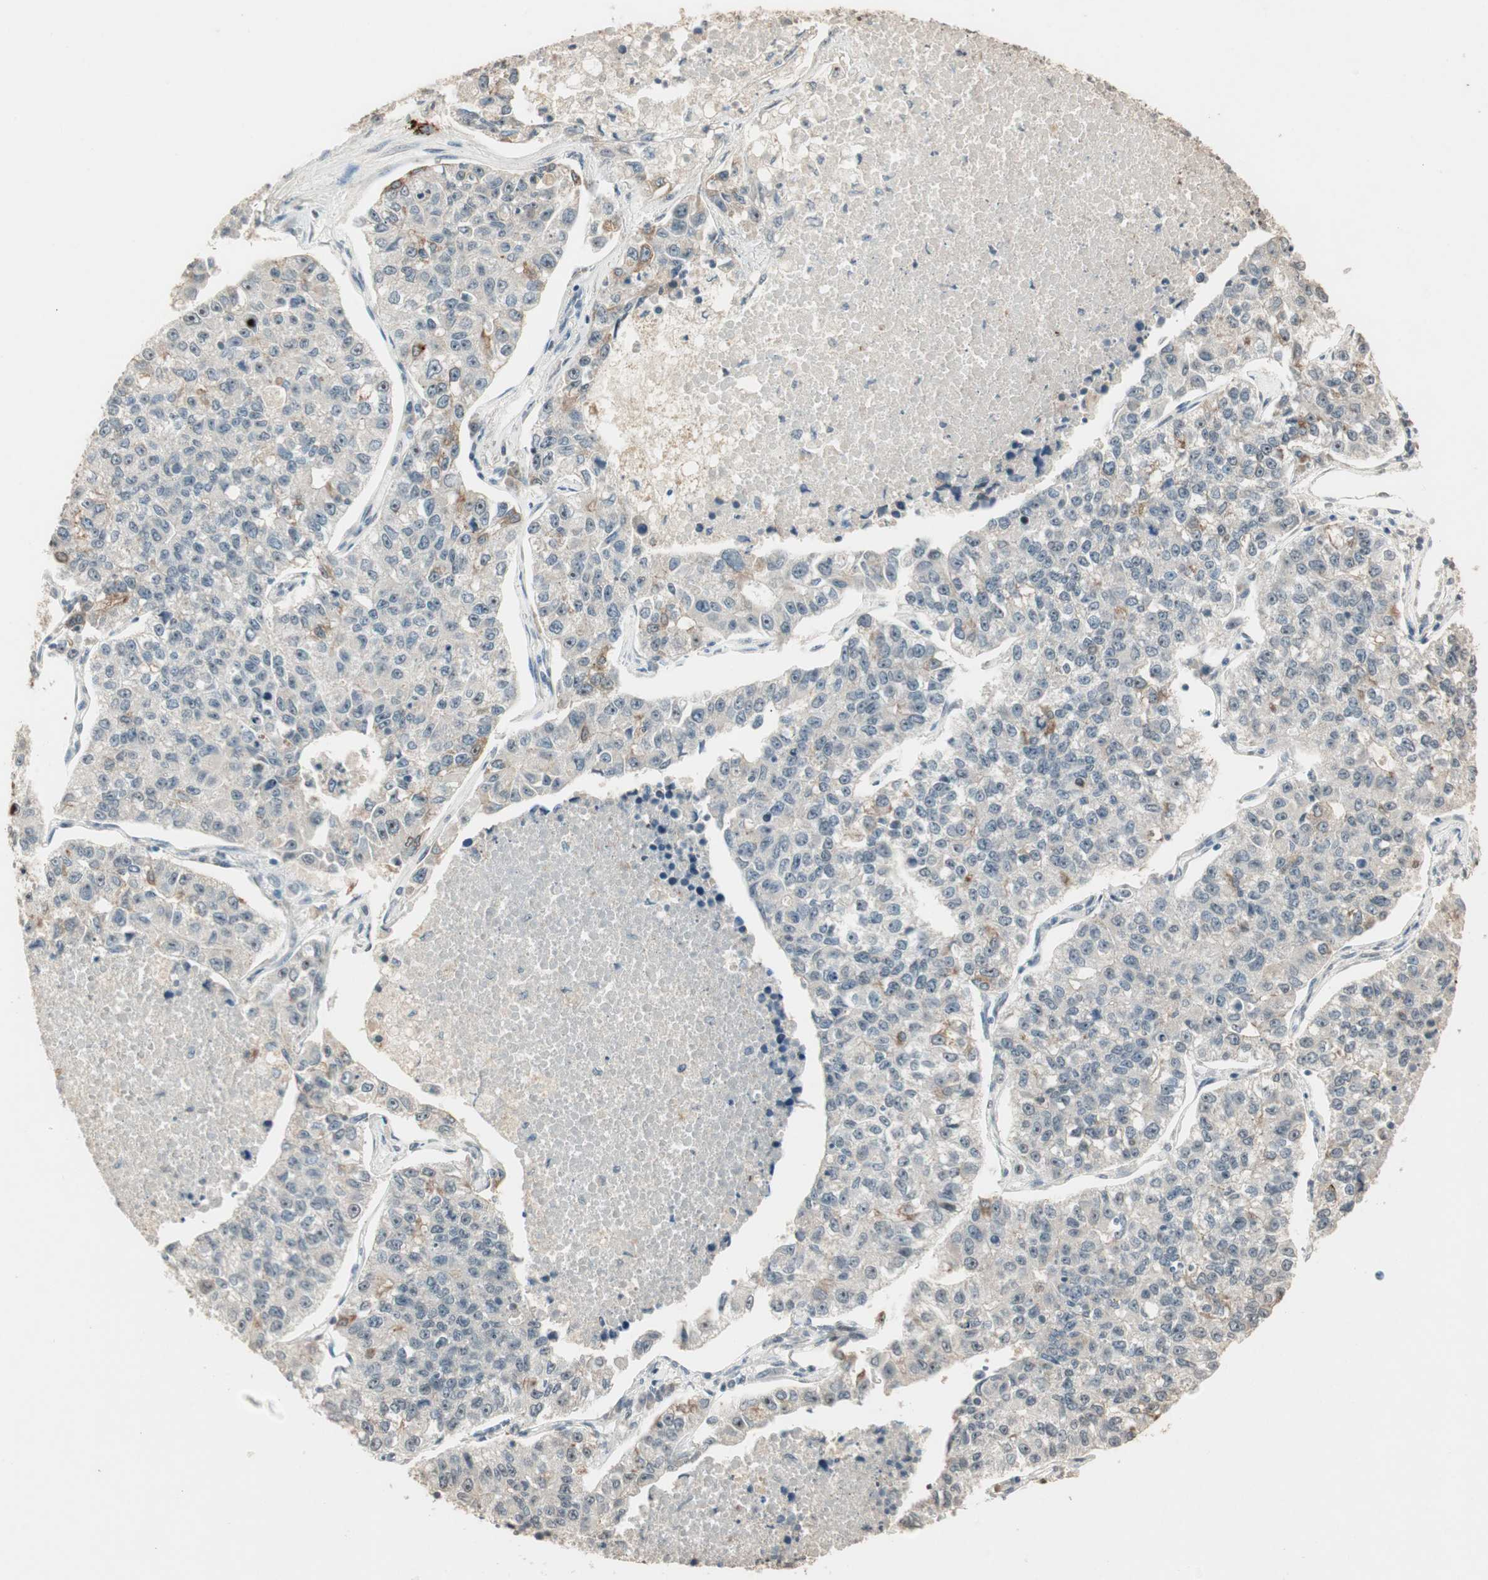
{"staining": {"intensity": "weak", "quantity": "<25%", "location": "cytoplasmic/membranous,nuclear"}, "tissue": "lung cancer", "cell_type": "Tumor cells", "image_type": "cancer", "snomed": [{"axis": "morphology", "description": "Adenocarcinoma, NOS"}, {"axis": "topography", "description": "Lung"}], "caption": "DAB immunohistochemical staining of human lung adenocarcinoma shows no significant staining in tumor cells. (DAB IHC, high magnification).", "gene": "ETV4", "patient": {"sex": "male", "age": 49}}